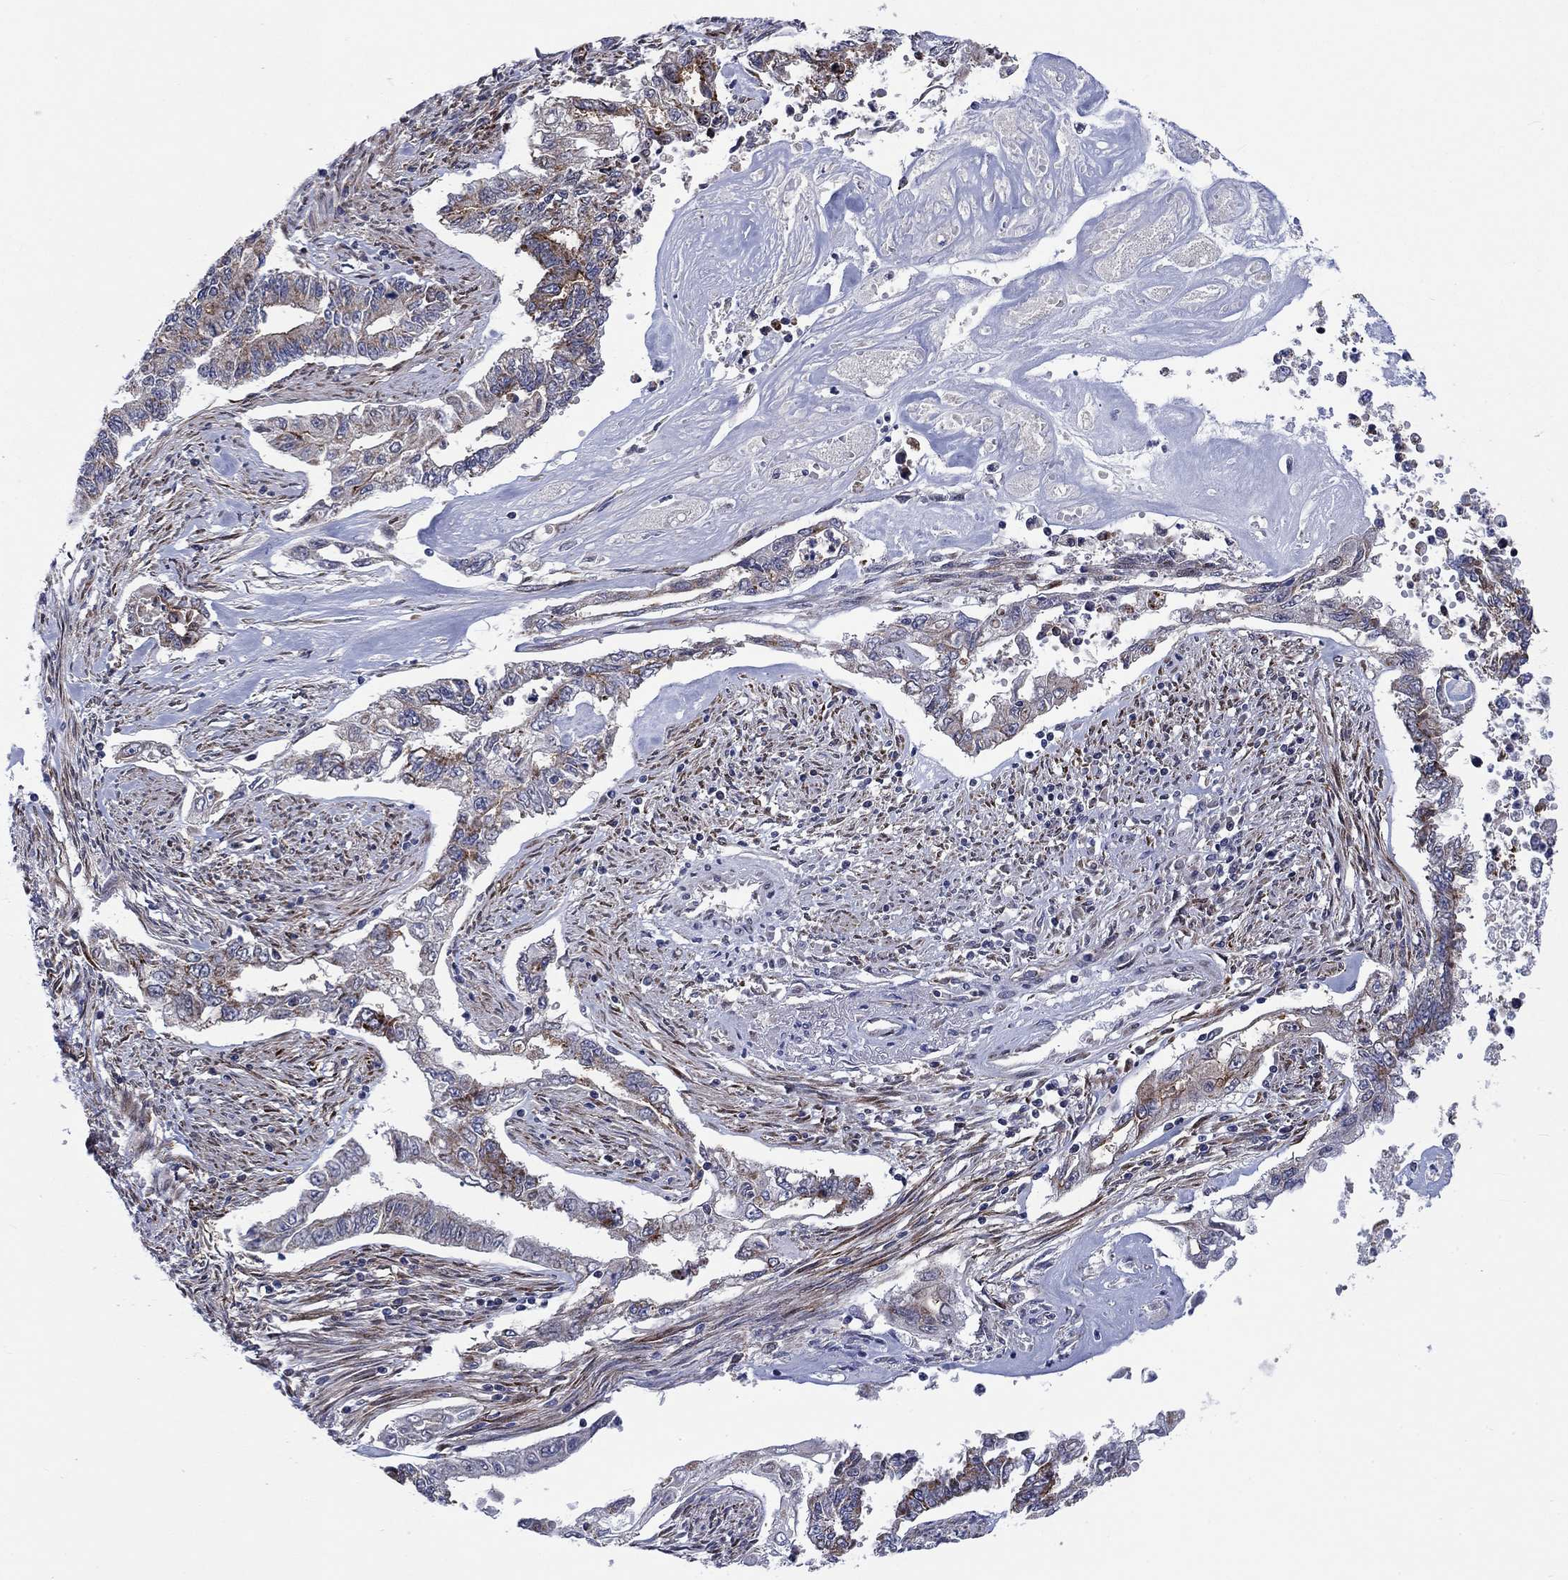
{"staining": {"intensity": "strong", "quantity": "<25%", "location": "cytoplasmic/membranous"}, "tissue": "endometrial cancer", "cell_type": "Tumor cells", "image_type": "cancer", "snomed": [{"axis": "morphology", "description": "Adenocarcinoma, NOS"}, {"axis": "topography", "description": "Uterus"}], "caption": "Immunohistochemistry histopathology image of human endometrial adenocarcinoma stained for a protein (brown), which displays medium levels of strong cytoplasmic/membranous positivity in approximately <25% of tumor cells.", "gene": "SLC35F2", "patient": {"sex": "female", "age": 59}}